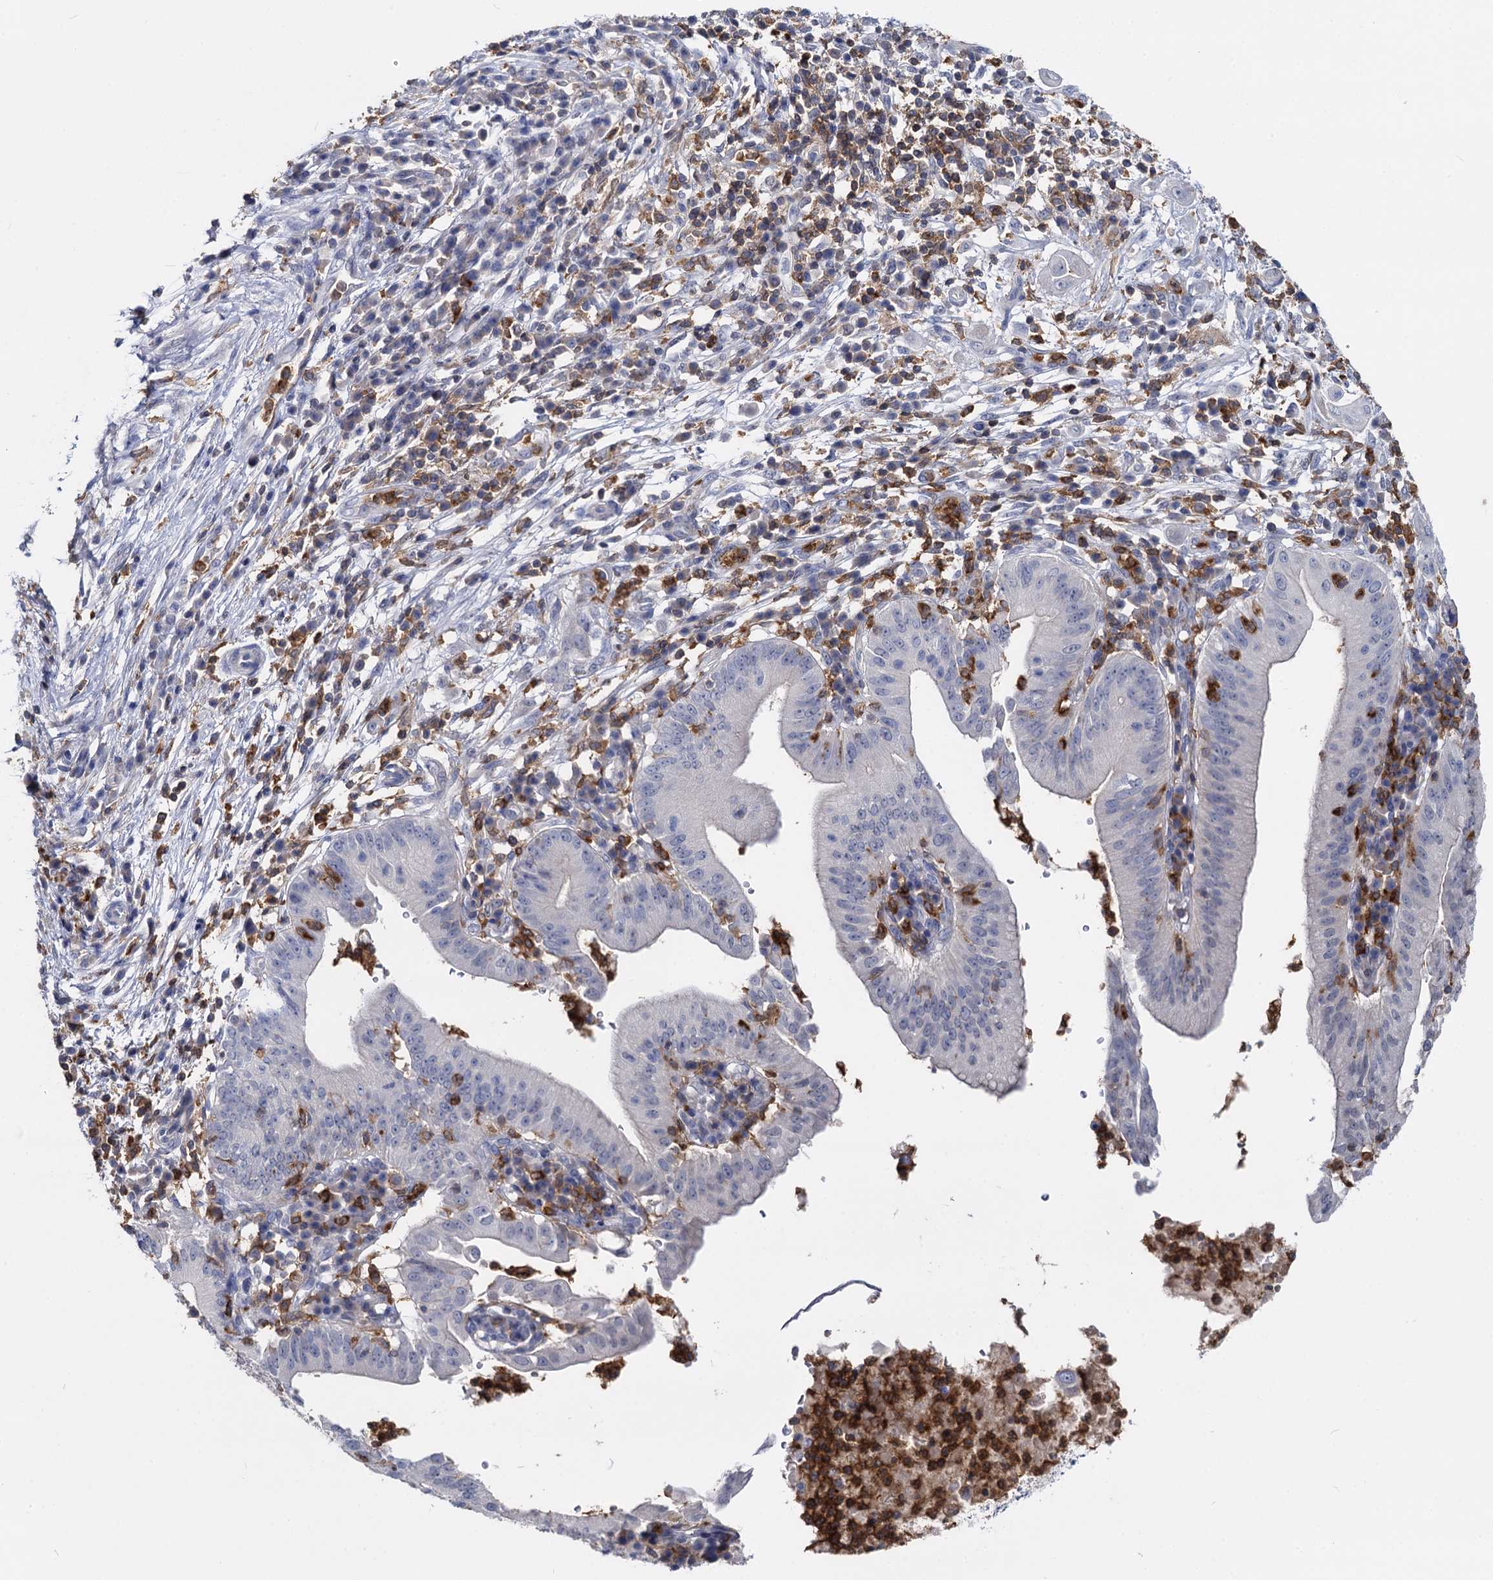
{"staining": {"intensity": "negative", "quantity": "none", "location": "none"}, "tissue": "pancreatic cancer", "cell_type": "Tumor cells", "image_type": "cancer", "snomed": [{"axis": "morphology", "description": "Adenocarcinoma, NOS"}, {"axis": "topography", "description": "Pancreas"}], "caption": "High power microscopy image of an immunohistochemistry image of pancreatic adenocarcinoma, revealing no significant staining in tumor cells.", "gene": "RHOG", "patient": {"sex": "male", "age": 68}}